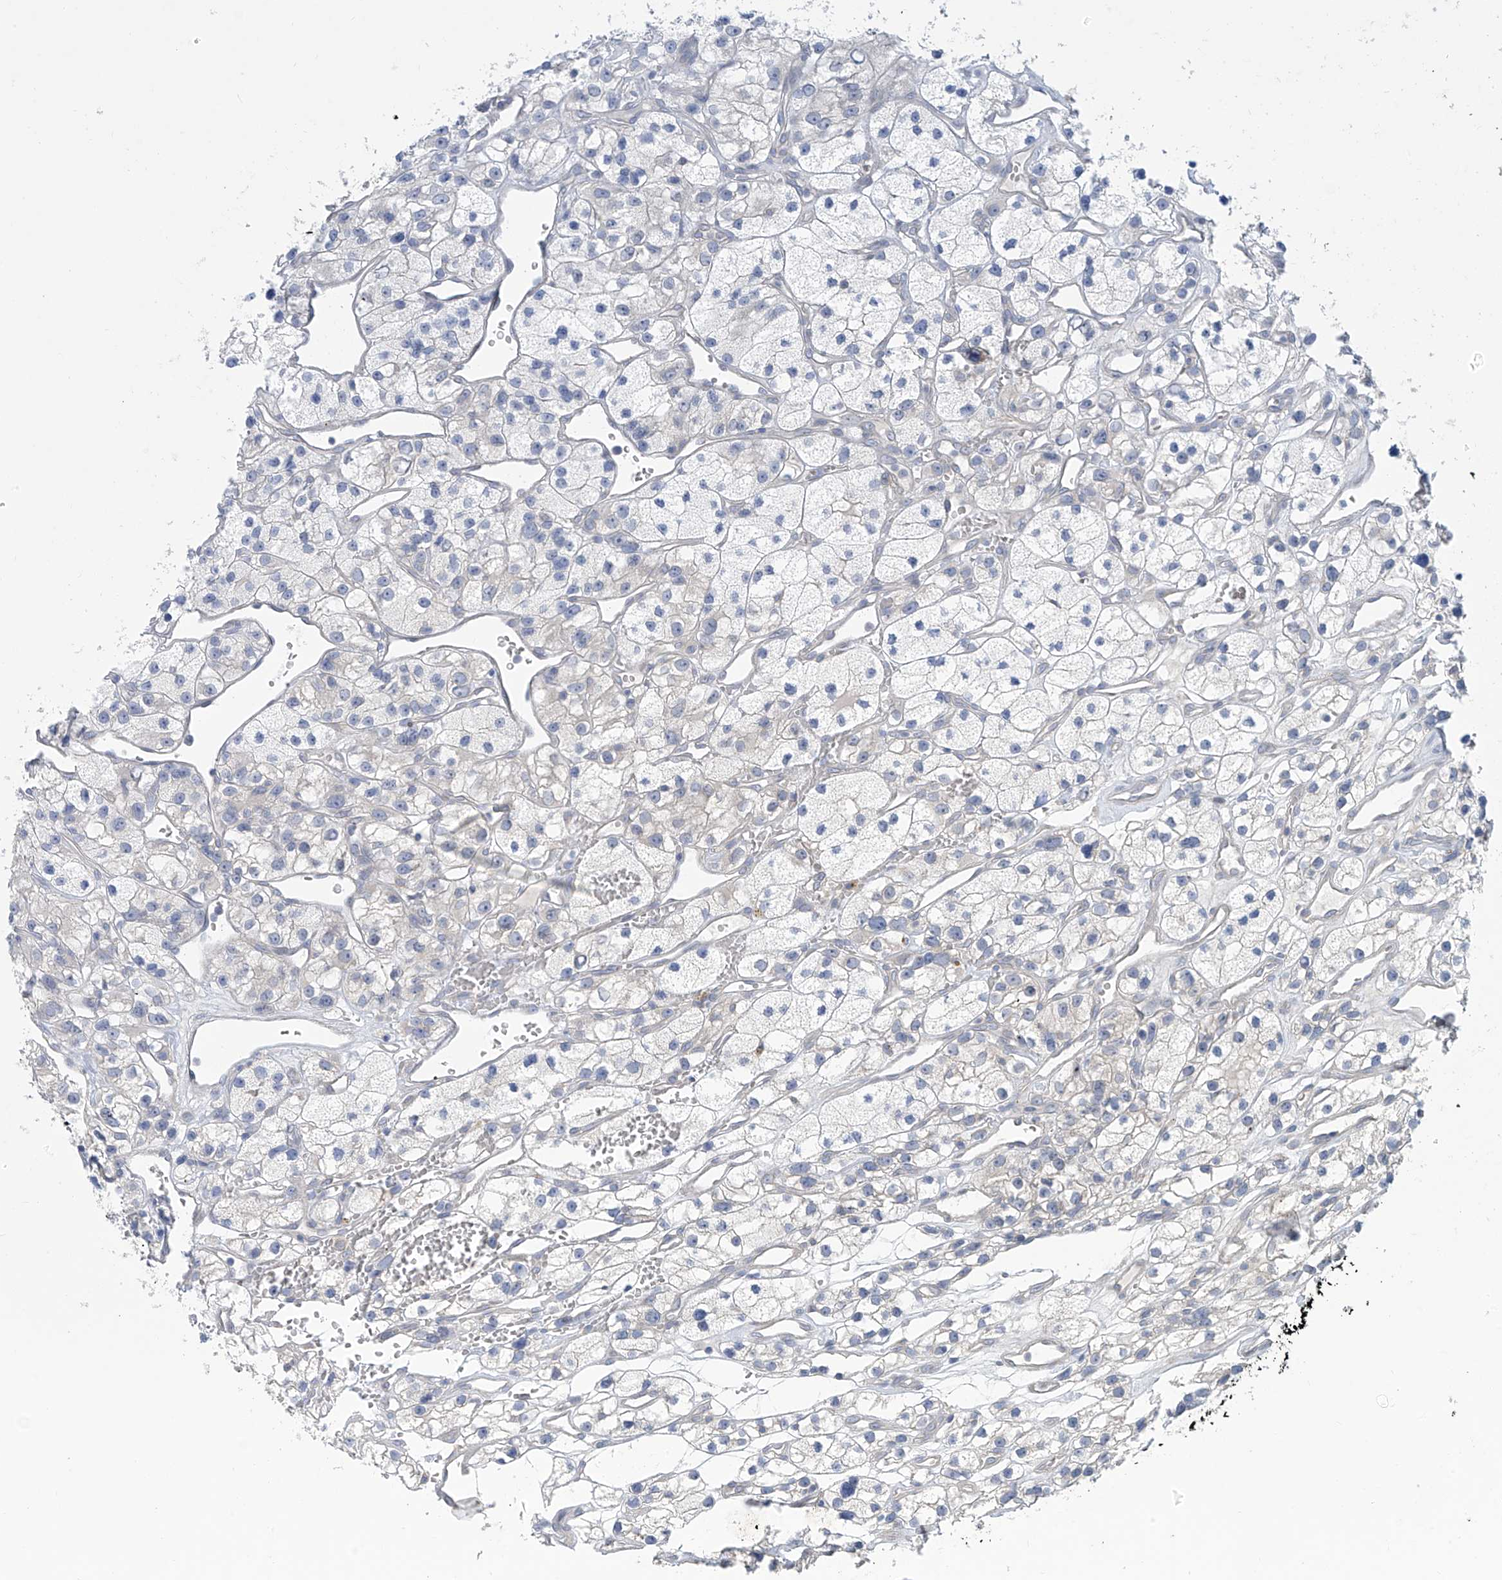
{"staining": {"intensity": "negative", "quantity": "none", "location": "none"}, "tissue": "renal cancer", "cell_type": "Tumor cells", "image_type": "cancer", "snomed": [{"axis": "morphology", "description": "Adenocarcinoma, NOS"}, {"axis": "topography", "description": "Kidney"}], "caption": "Renal cancer stained for a protein using immunohistochemistry displays no expression tumor cells.", "gene": "KRTAP25-1", "patient": {"sex": "female", "age": 57}}